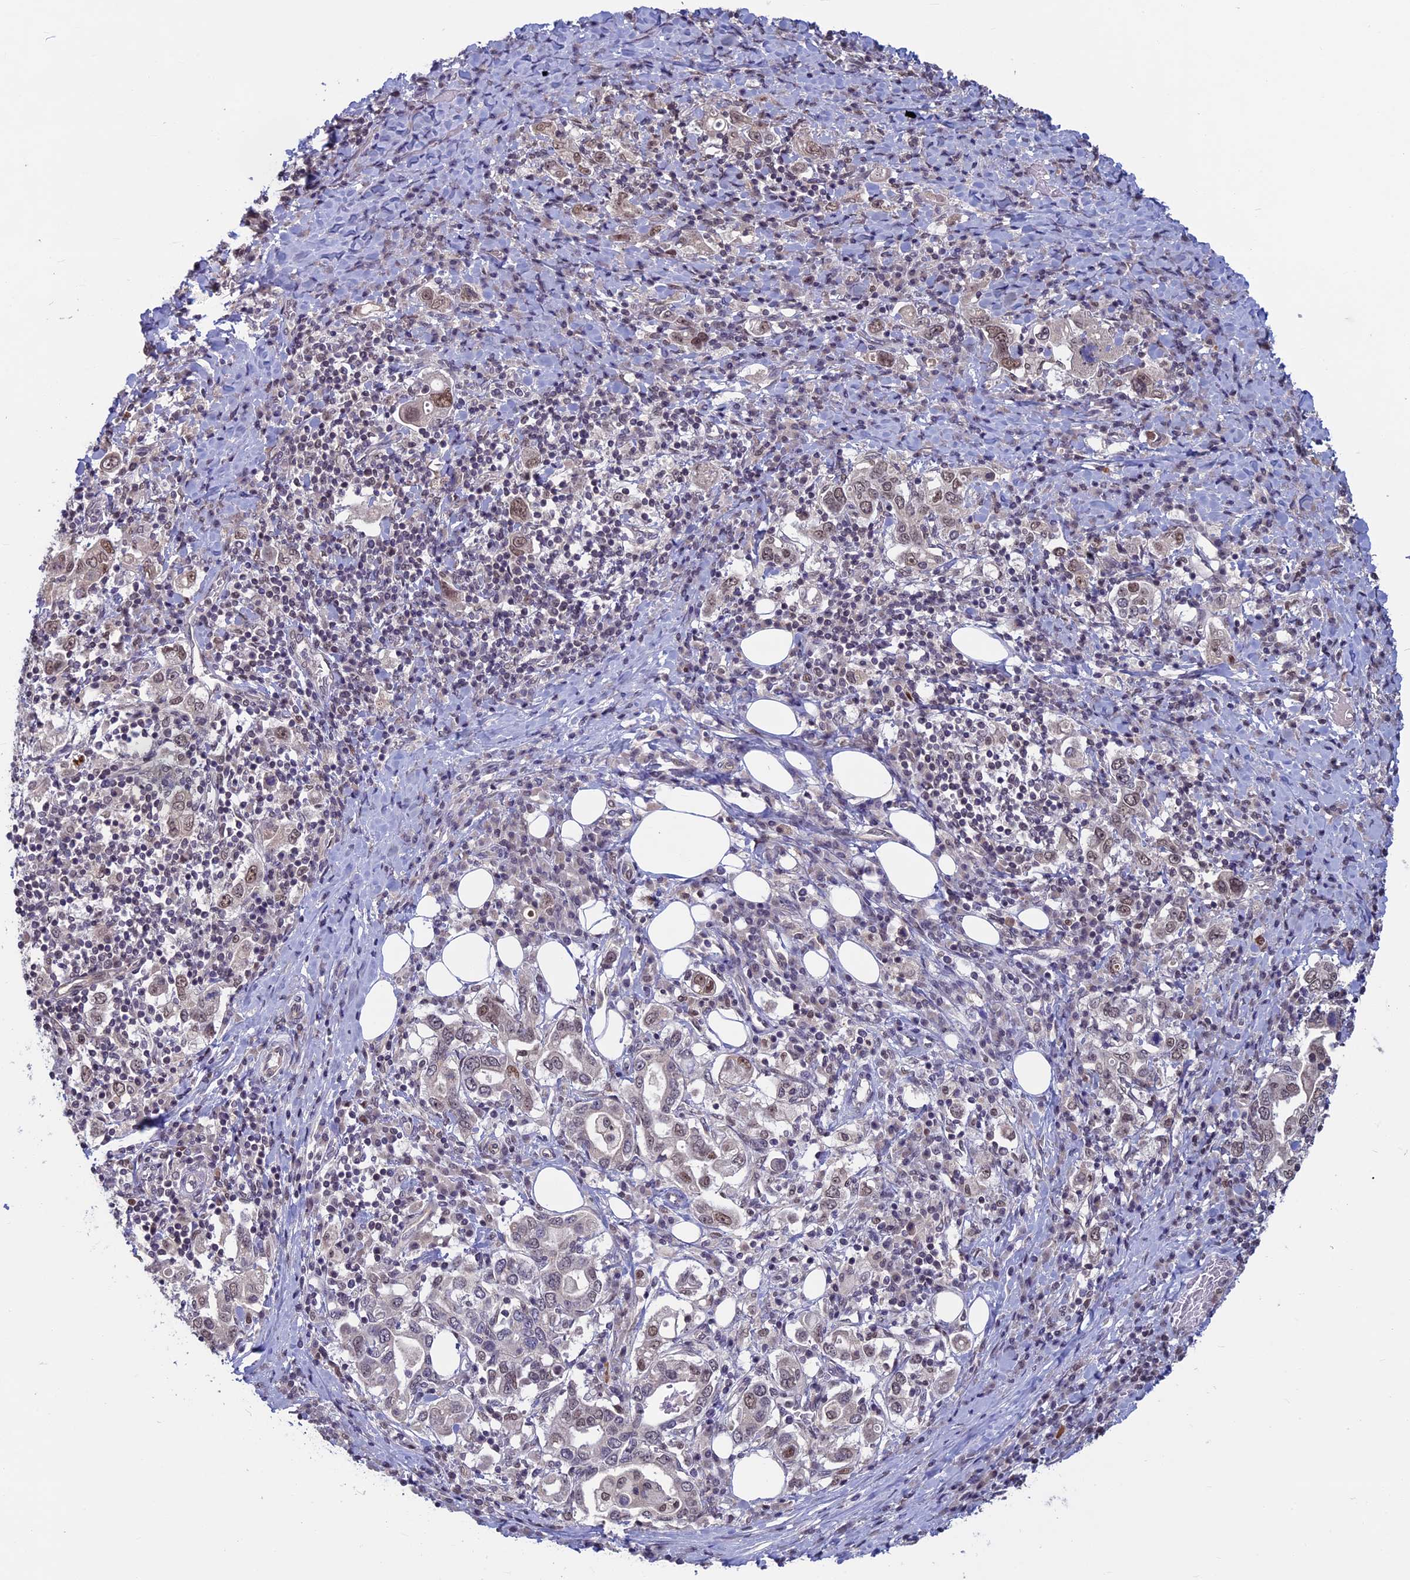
{"staining": {"intensity": "weak", "quantity": ">75%", "location": "nuclear"}, "tissue": "stomach cancer", "cell_type": "Tumor cells", "image_type": "cancer", "snomed": [{"axis": "morphology", "description": "Adenocarcinoma, NOS"}, {"axis": "topography", "description": "Stomach, upper"}, {"axis": "topography", "description": "Stomach"}], "caption": "Approximately >75% of tumor cells in stomach cancer exhibit weak nuclear protein expression as visualized by brown immunohistochemical staining.", "gene": "SPIRE1", "patient": {"sex": "male", "age": 62}}